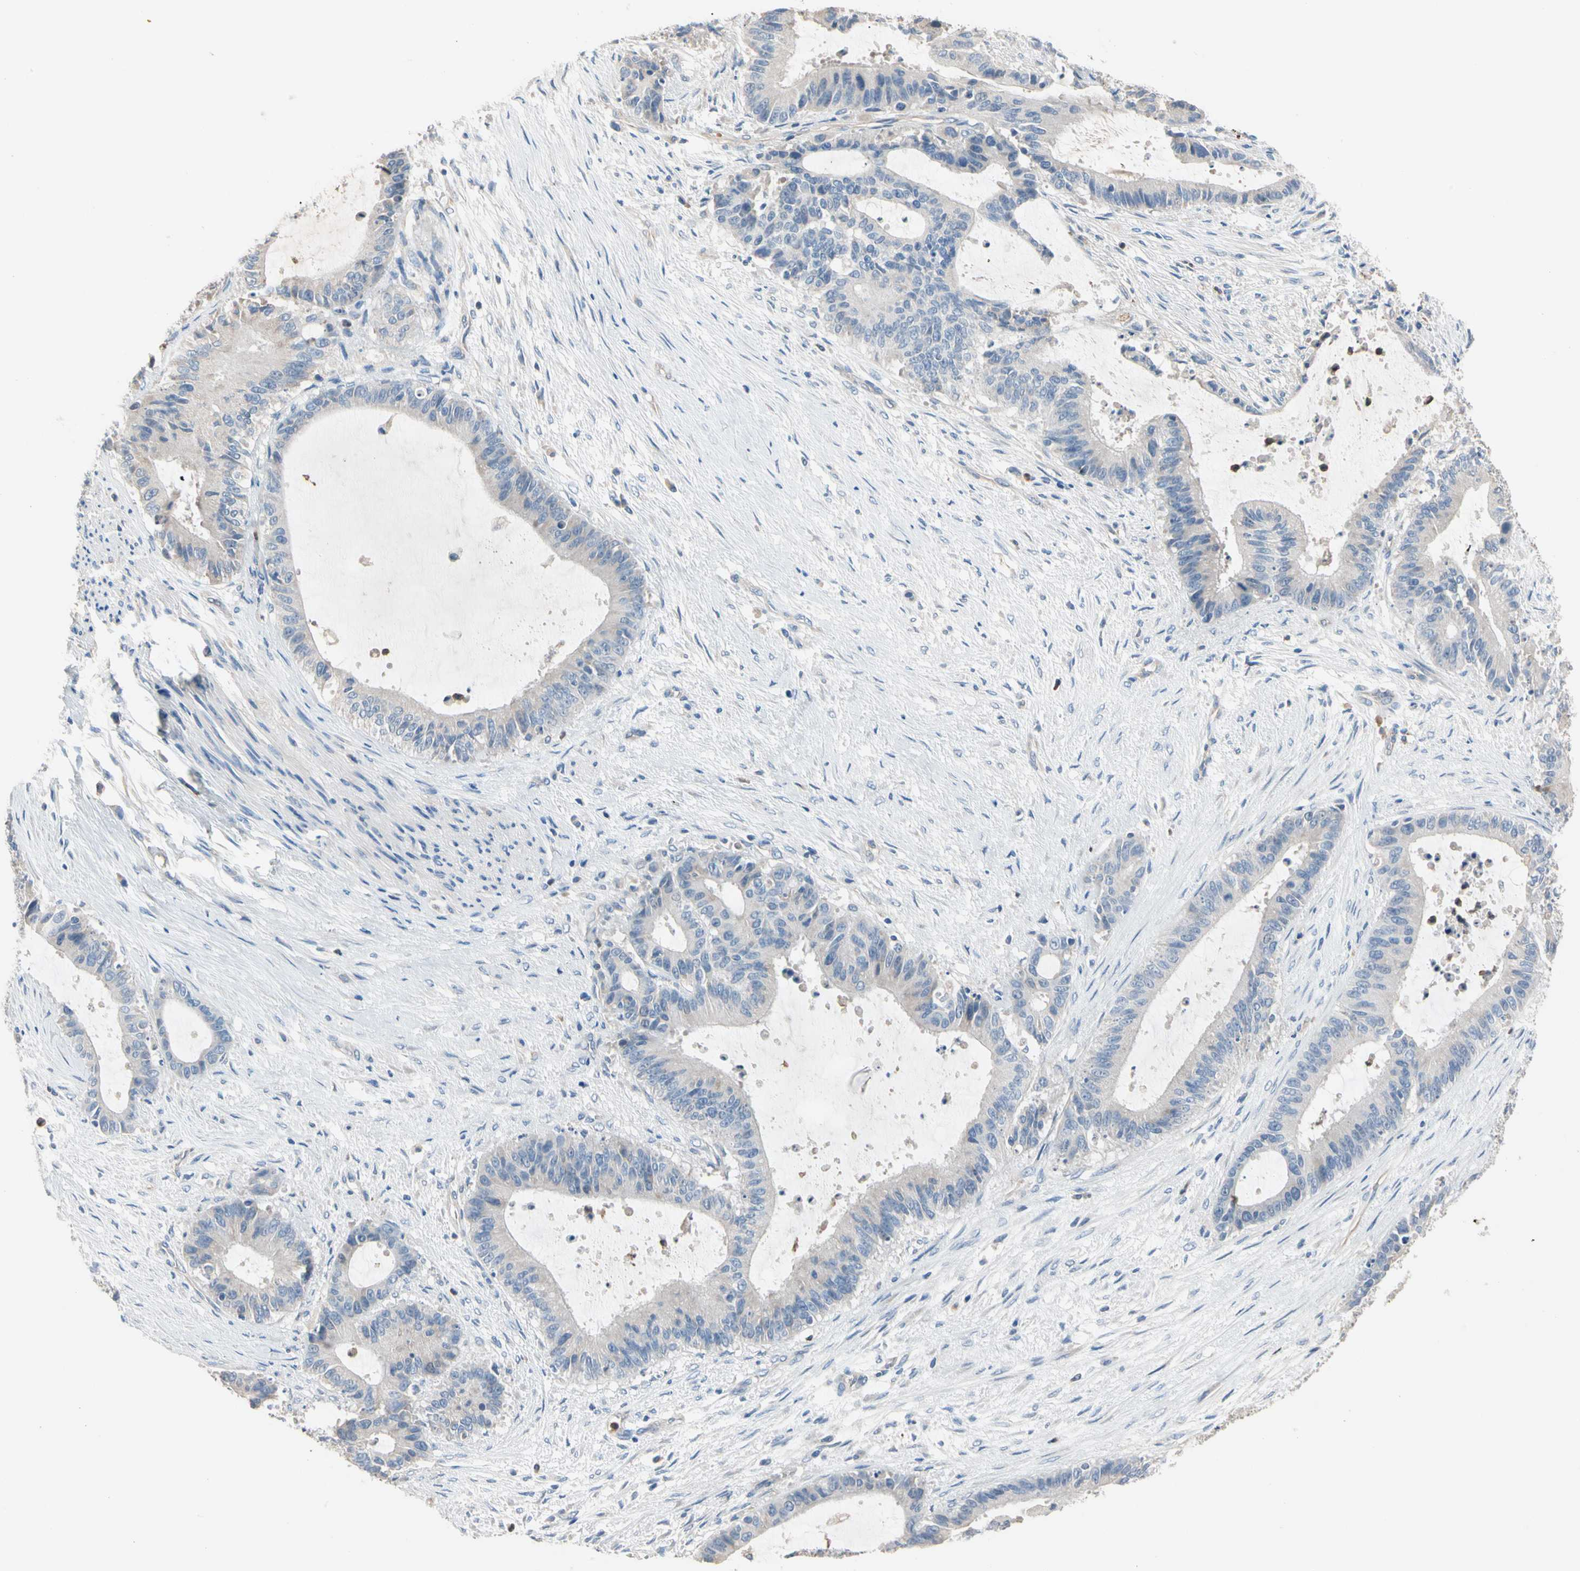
{"staining": {"intensity": "negative", "quantity": "none", "location": "none"}, "tissue": "liver cancer", "cell_type": "Tumor cells", "image_type": "cancer", "snomed": [{"axis": "morphology", "description": "Cholangiocarcinoma"}, {"axis": "topography", "description": "Liver"}], "caption": "DAB immunohistochemical staining of human liver cholangiocarcinoma exhibits no significant positivity in tumor cells. (Stains: DAB (3,3'-diaminobenzidine) immunohistochemistry (IHC) with hematoxylin counter stain, Microscopy: brightfield microscopy at high magnification).", "gene": "BBOX1", "patient": {"sex": "female", "age": 73}}